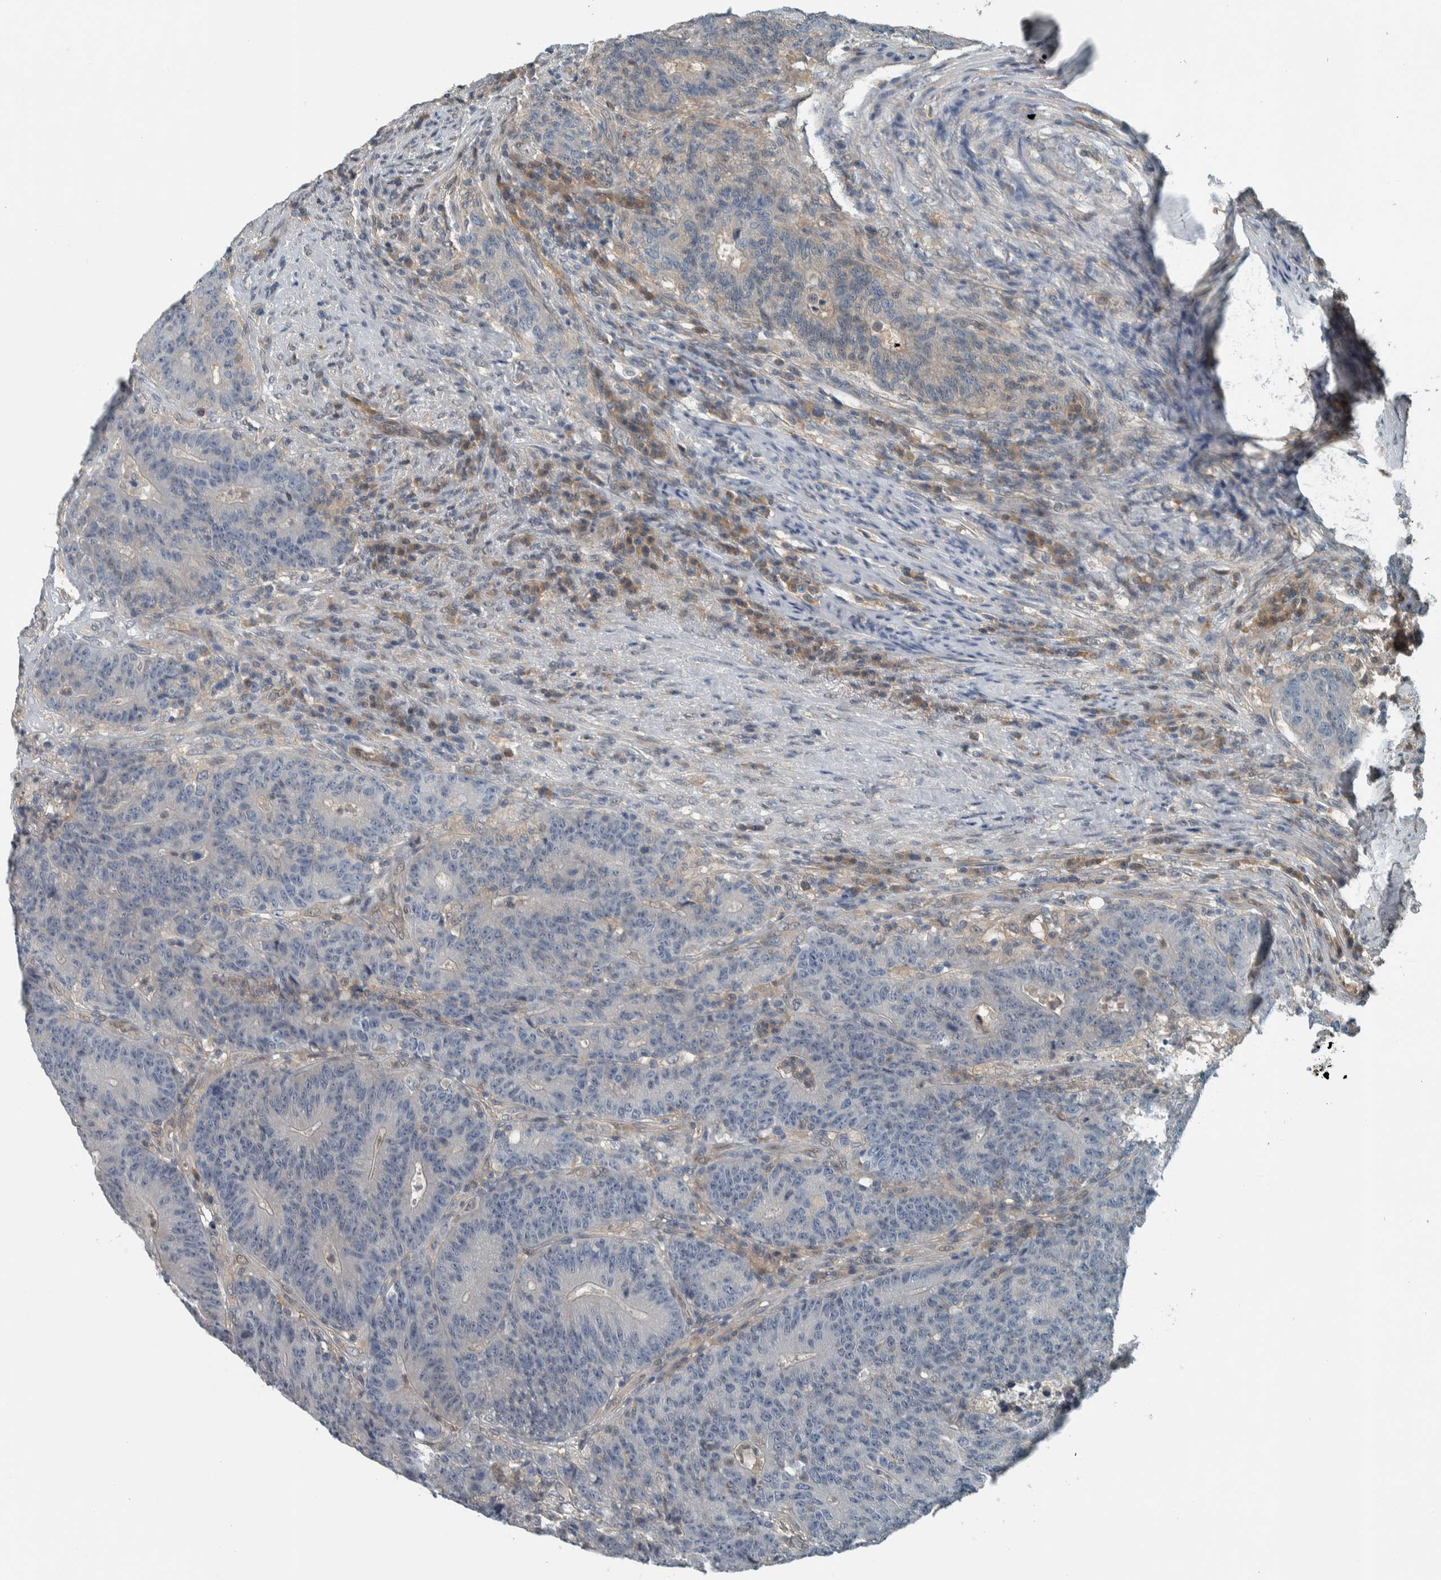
{"staining": {"intensity": "negative", "quantity": "none", "location": "none"}, "tissue": "colorectal cancer", "cell_type": "Tumor cells", "image_type": "cancer", "snomed": [{"axis": "morphology", "description": "Normal tissue, NOS"}, {"axis": "morphology", "description": "Adenocarcinoma, NOS"}, {"axis": "topography", "description": "Colon"}], "caption": "A photomicrograph of colorectal cancer (adenocarcinoma) stained for a protein reveals no brown staining in tumor cells. The staining is performed using DAB brown chromogen with nuclei counter-stained in using hematoxylin.", "gene": "ALAD", "patient": {"sex": "female", "age": 75}}